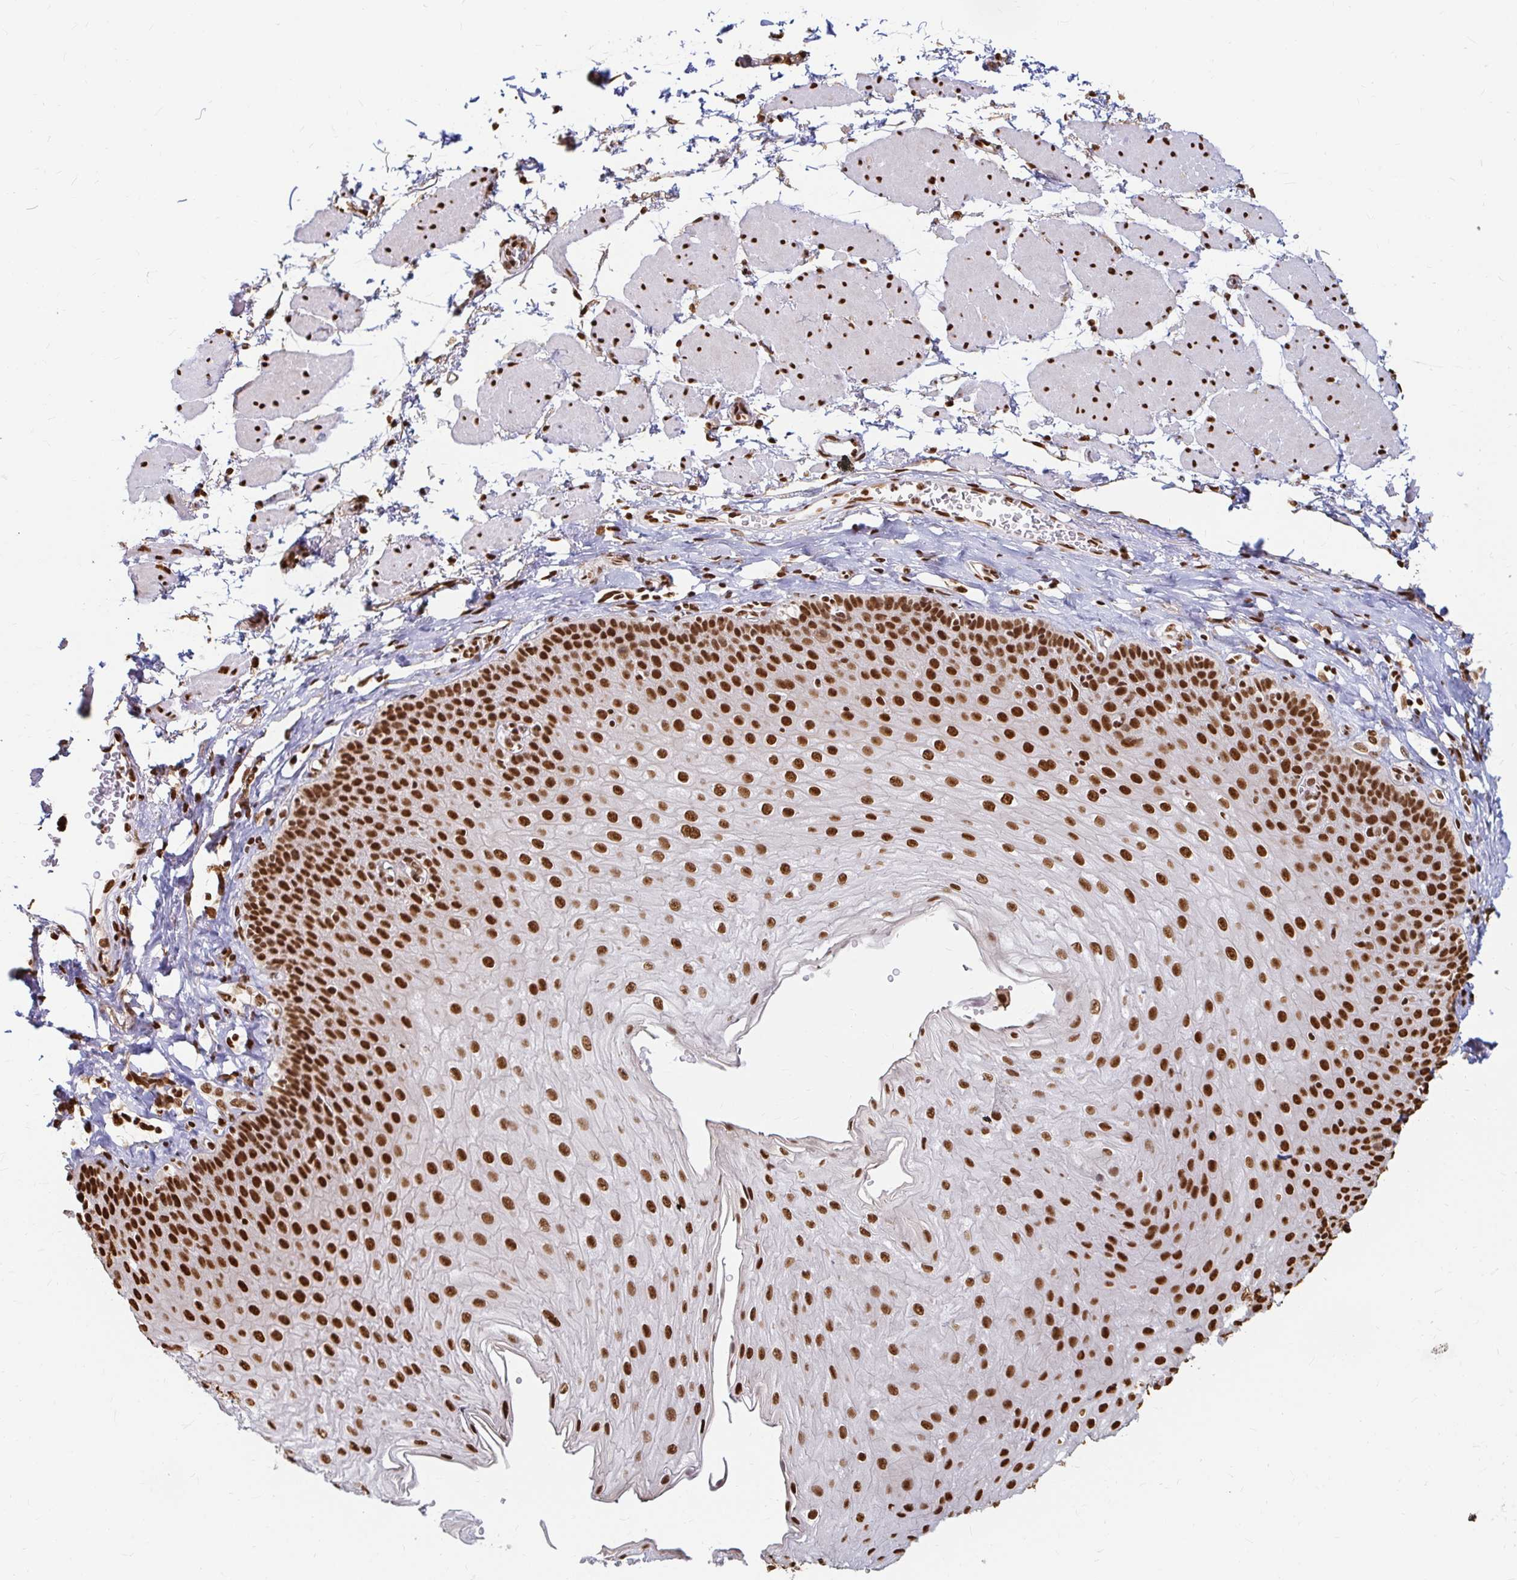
{"staining": {"intensity": "strong", "quantity": ">75%", "location": "nuclear"}, "tissue": "esophagus", "cell_type": "Squamous epithelial cells", "image_type": "normal", "snomed": [{"axis": "morphology", "description": "Normal tissue, NOS"}, {"axis": "topography", "description": "Esophagus"}], "caption": "DAB (3,3'-diaminobenzidine) immunohistochemical staining of unremarkable esophagus reveals strong nuclear protein staining in about >75% of squamous epithelial cells.", "gene": "HNRNPU", "patient": {"sex": "female", "age": 81}}